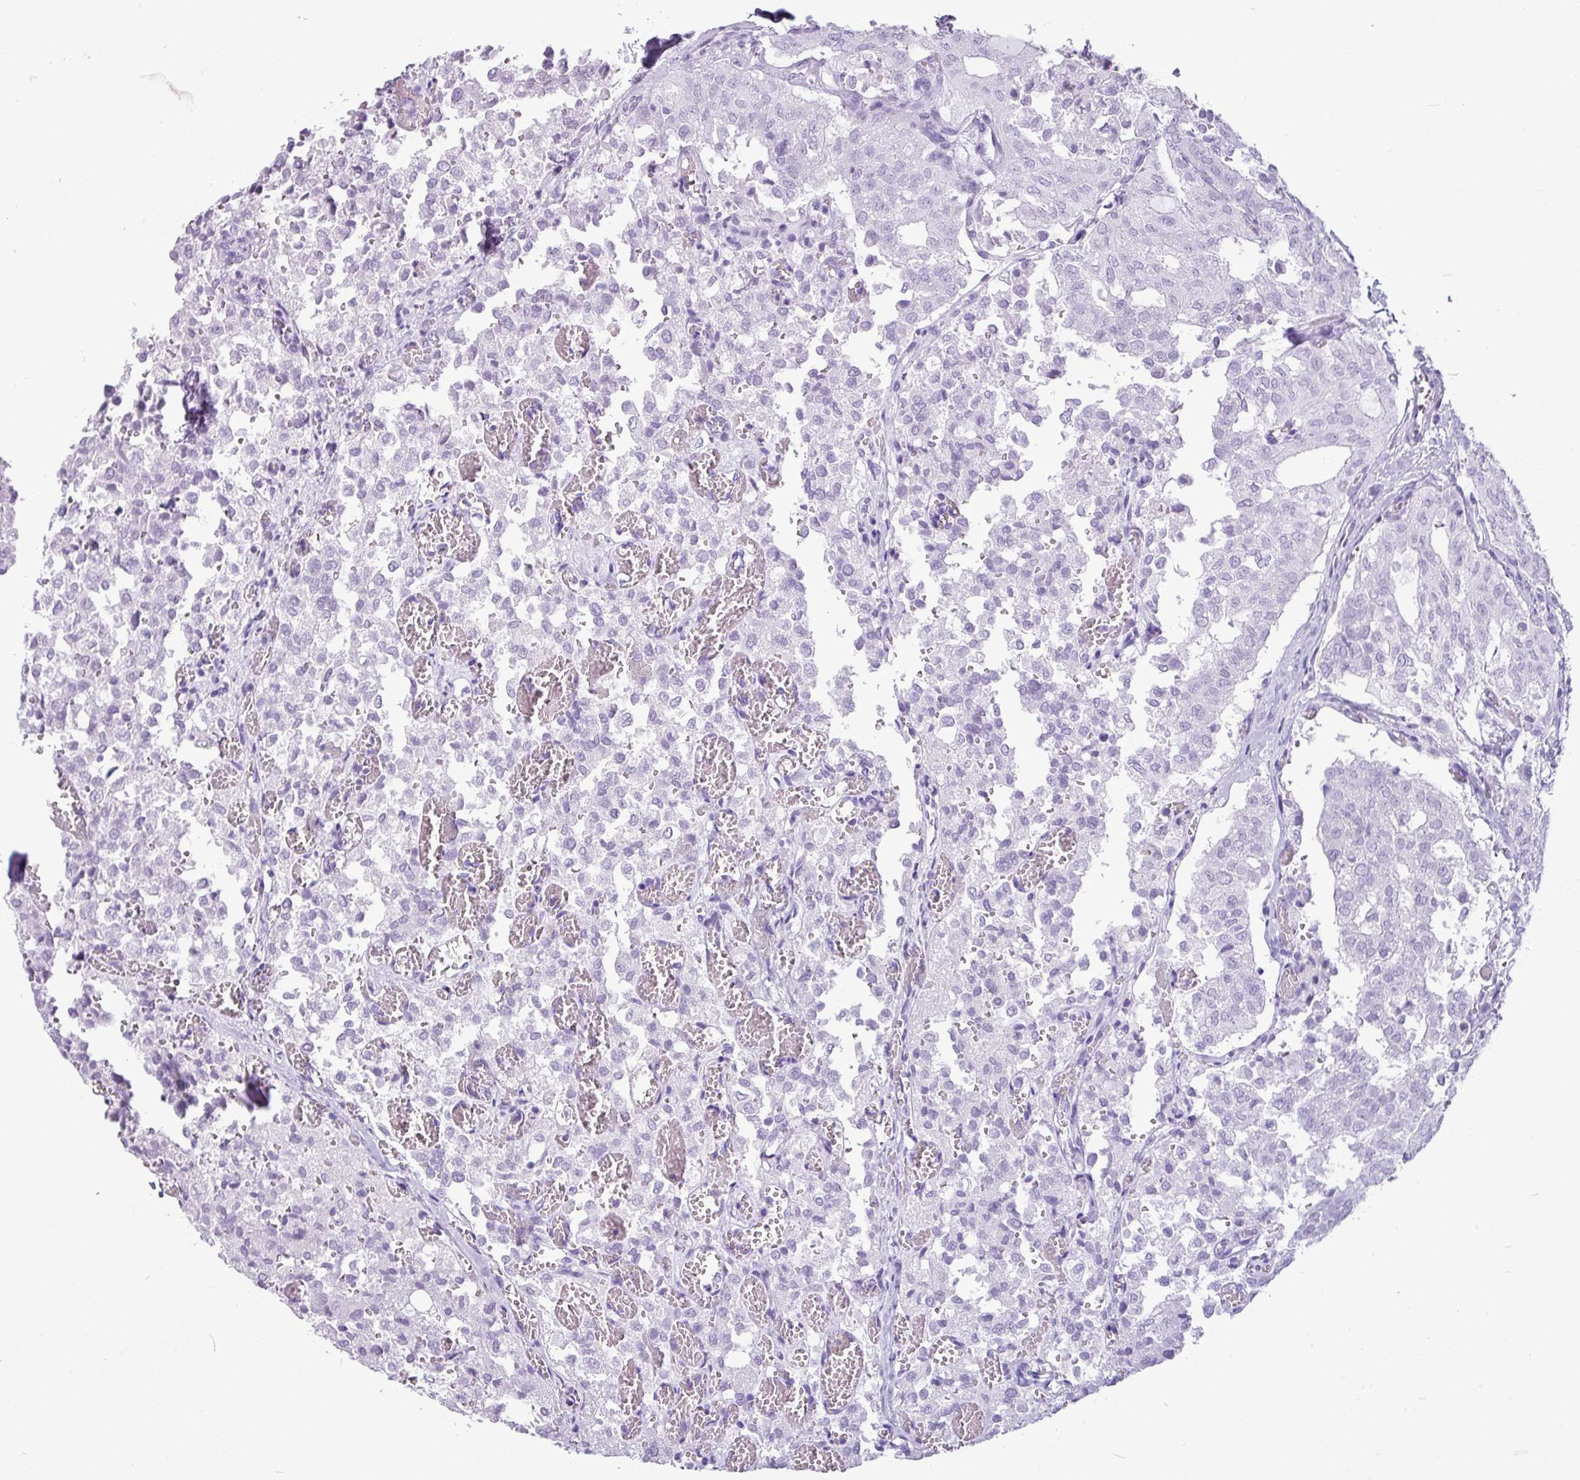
{"staining": {"intensity": "negative", "quantity": "none", "location": "none"}, "tissue": "thyroid cancer", "cell_type": "Tumor cells", "image_type": "cancer", "snomed": [{"axis": "morphology", "description": "Follicular adenoma carcinoma, NOS"}, {"axis": "topography", "description": "Thyroid gland"}], "caption": "The histopathology image displays no staining of tumor cells in thyroid cancer.", "gene": "AMY1B", "patient": {"sex": "male", "age": 75}}